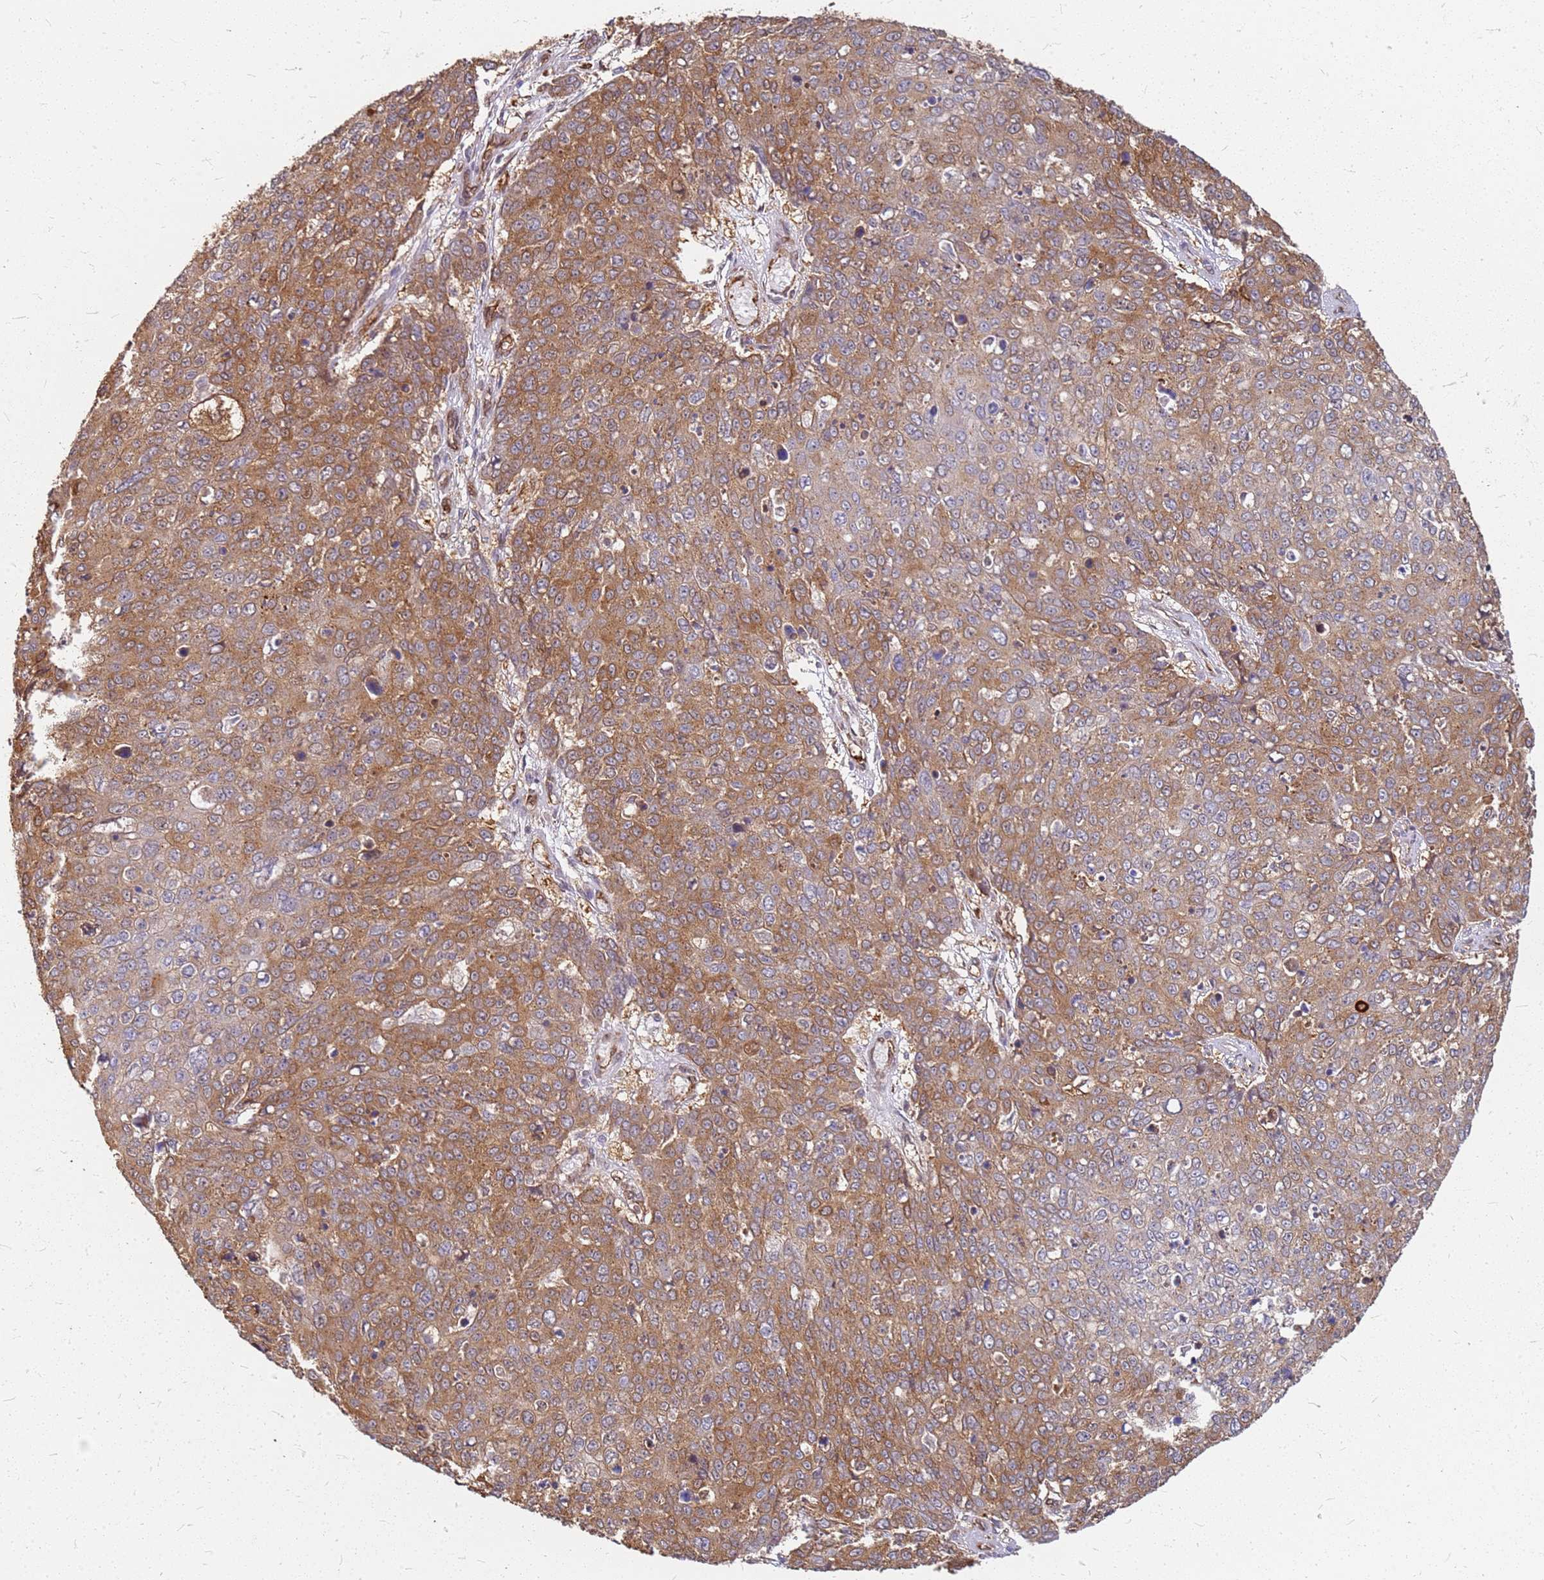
{"staining": {"intensity": "moderate", "quantity": ">75%", "location": "cytoplasmic/membranous"}, "tissue": "skin cancer", "cell_type": "Tumor cells", "image_type": "cancer", "snomed": [{"axis": "morphology", "description": "Squamous cell carcinoma, NOS"}, {"axis": "topography", "description": "Skin"}], "caption": "An immunohistochemistry (IHC) image of tumor tissue is shown. Protein staining in brown shows moderate cytoplasmic/membranous positivity in skin cancer (squamous cell carcinoma) within tumor cells.", "gene": "HDX", "patient": {"sex": "male", "age": 71}}